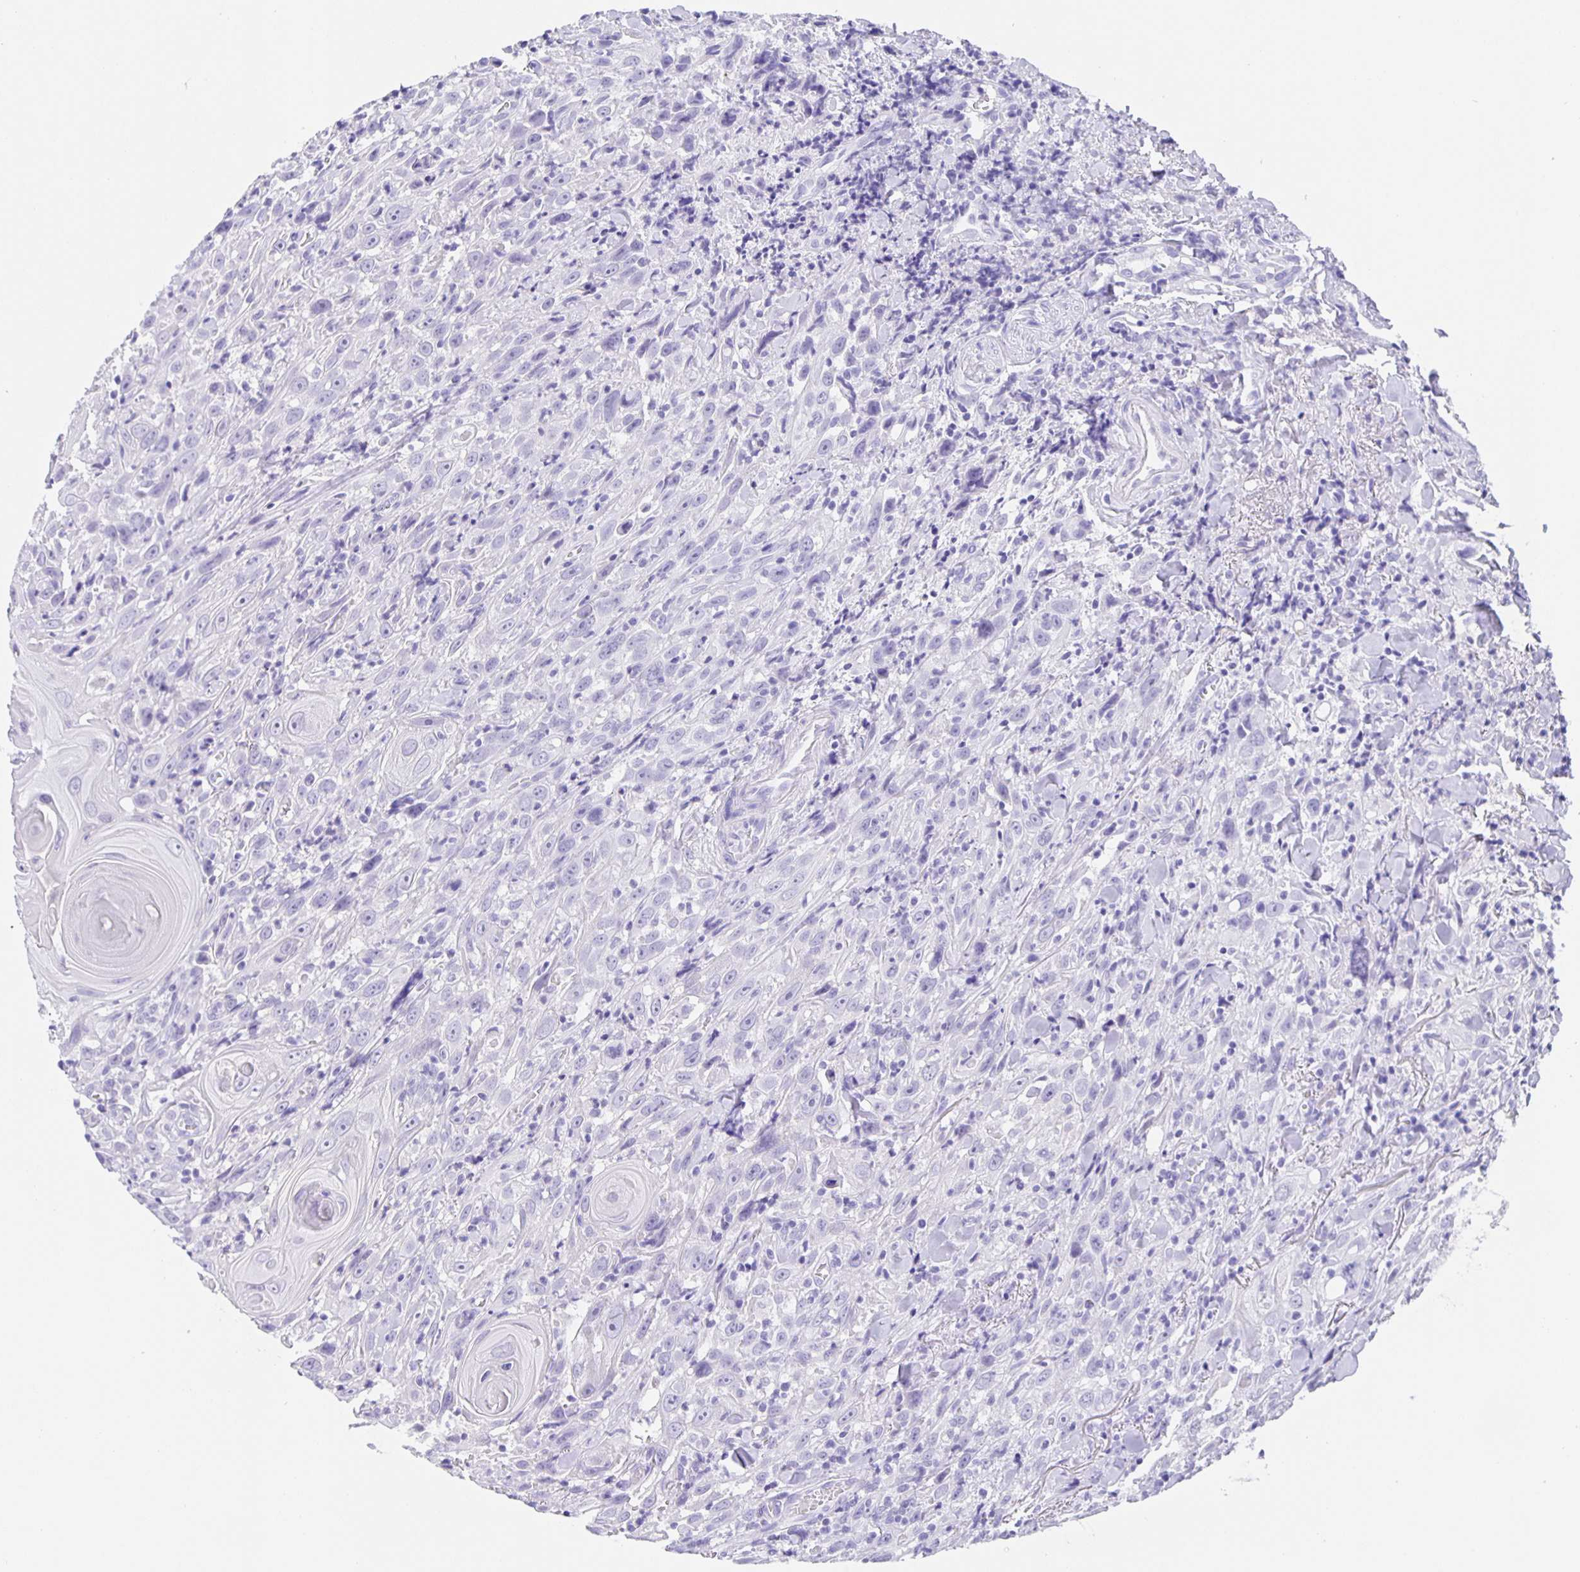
{"staining": {"intensity": "negative", "quantity": "none", "location": "none"}, "tissue": "head and neck cancer", "cell_type": "Tumor cells", "image_type": "cancer", "snomed": [{"axis": "morphology", "description": "Squamous cell carcinoma, NOS"}, {"axis": "topography", "description": "Head-Neck"}], "caption": "Immunohistochemistry micrograph of neoplastic tissue: squamous cell carcinoma (head and neck) stained with DAB displays no significant protein positivity in tumor cells.", "gene": "GUCA2A", "patient": {"sex": "female", "age": 95}}